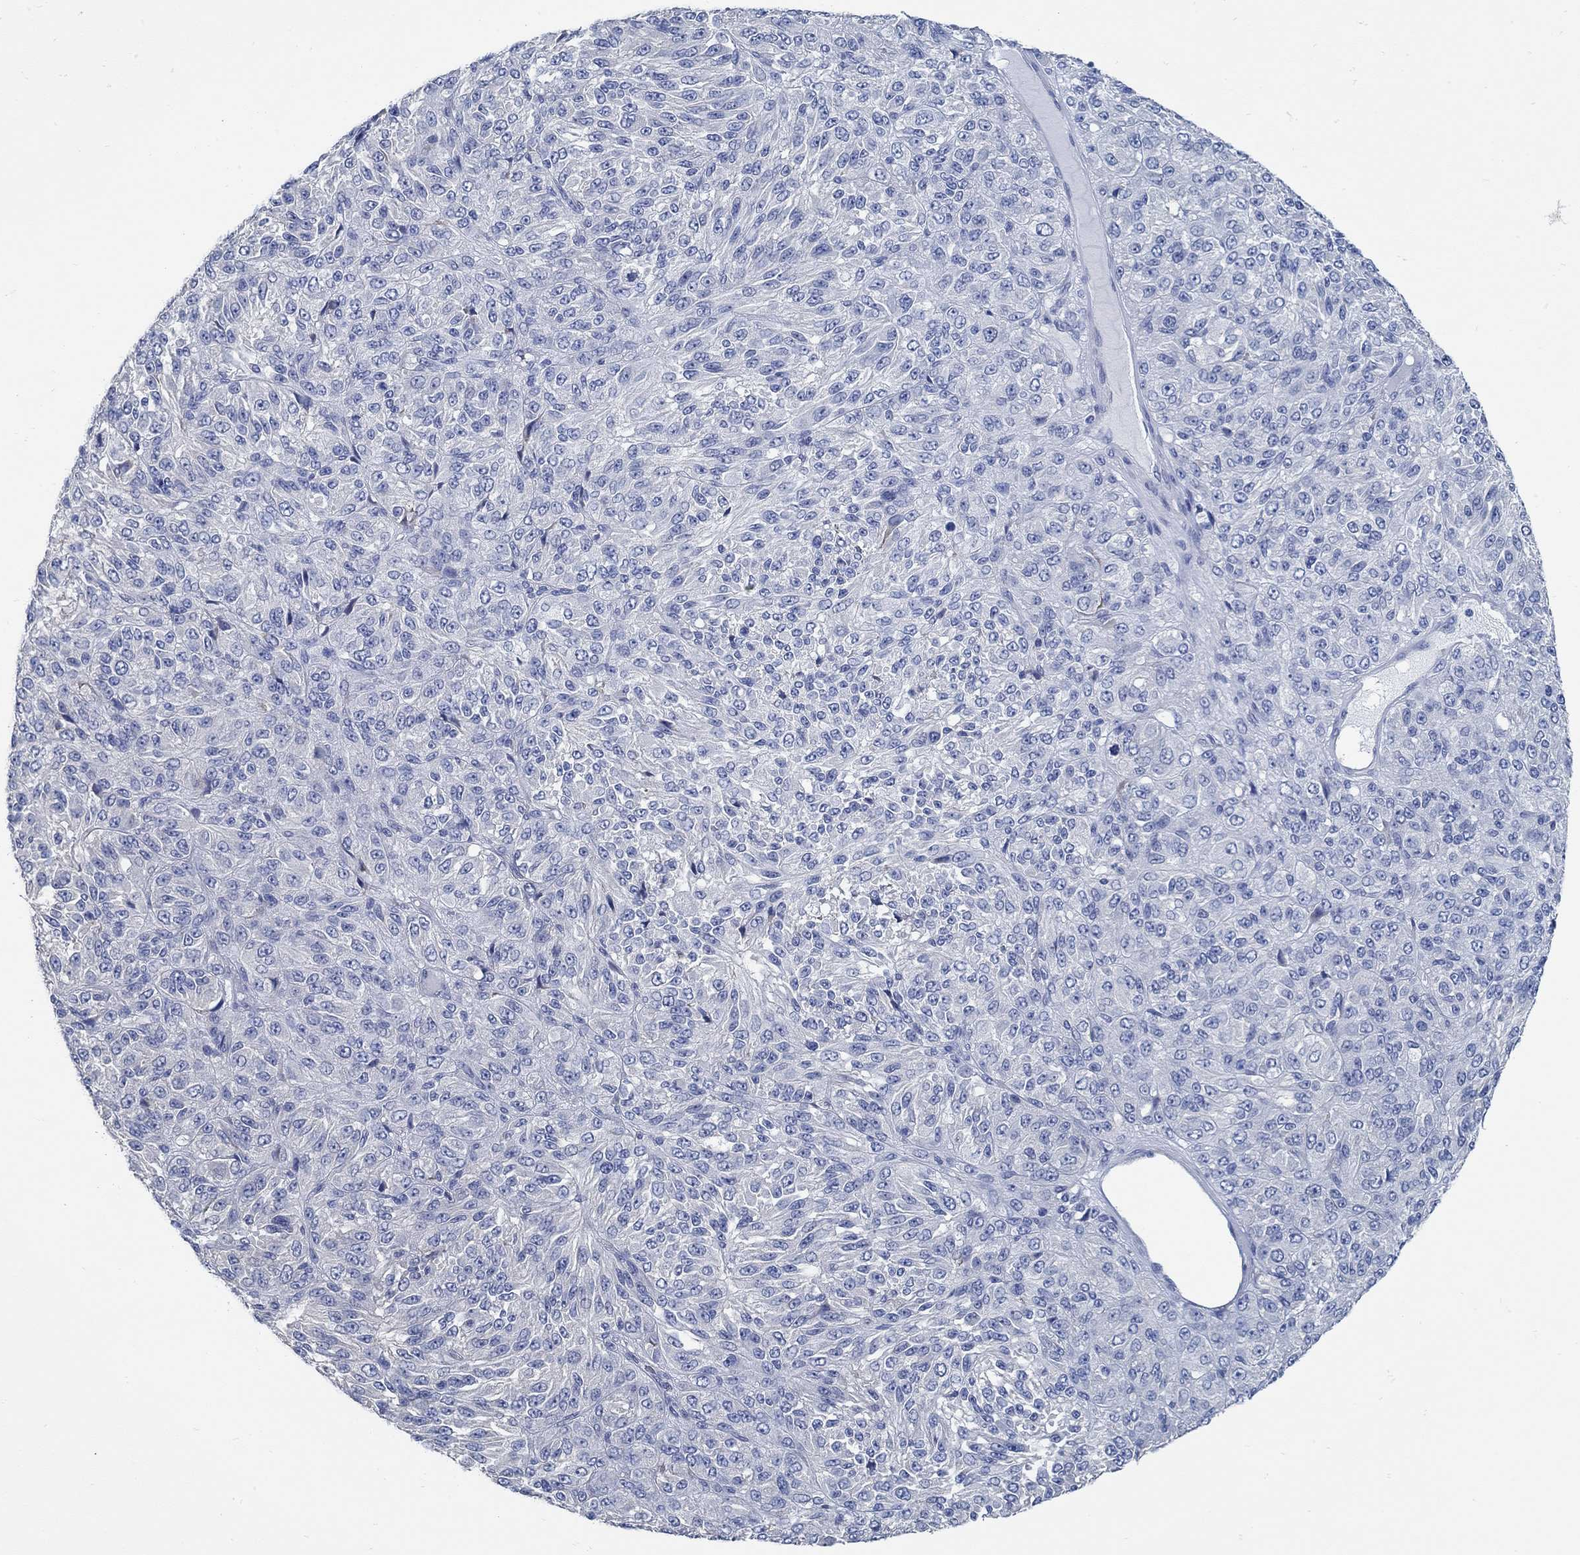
{"staining": {"intensity": "negative", "quantity": "none", "location": "none"}, "tissue": "melanoma", "cell_type": "Tumor cells", "image_type": "cancer", "snomed": [{"axis": "morphology", "description": "Malignant melanoma, Metastatic site"}, {"axis": "topography", "description": "Brain"}], "caption": "There is no significant expression in tumor cells of malignant melanoma (metastatic site).", "gene": "C15orf39", "patient": {"sex": "female", "age": 56}}